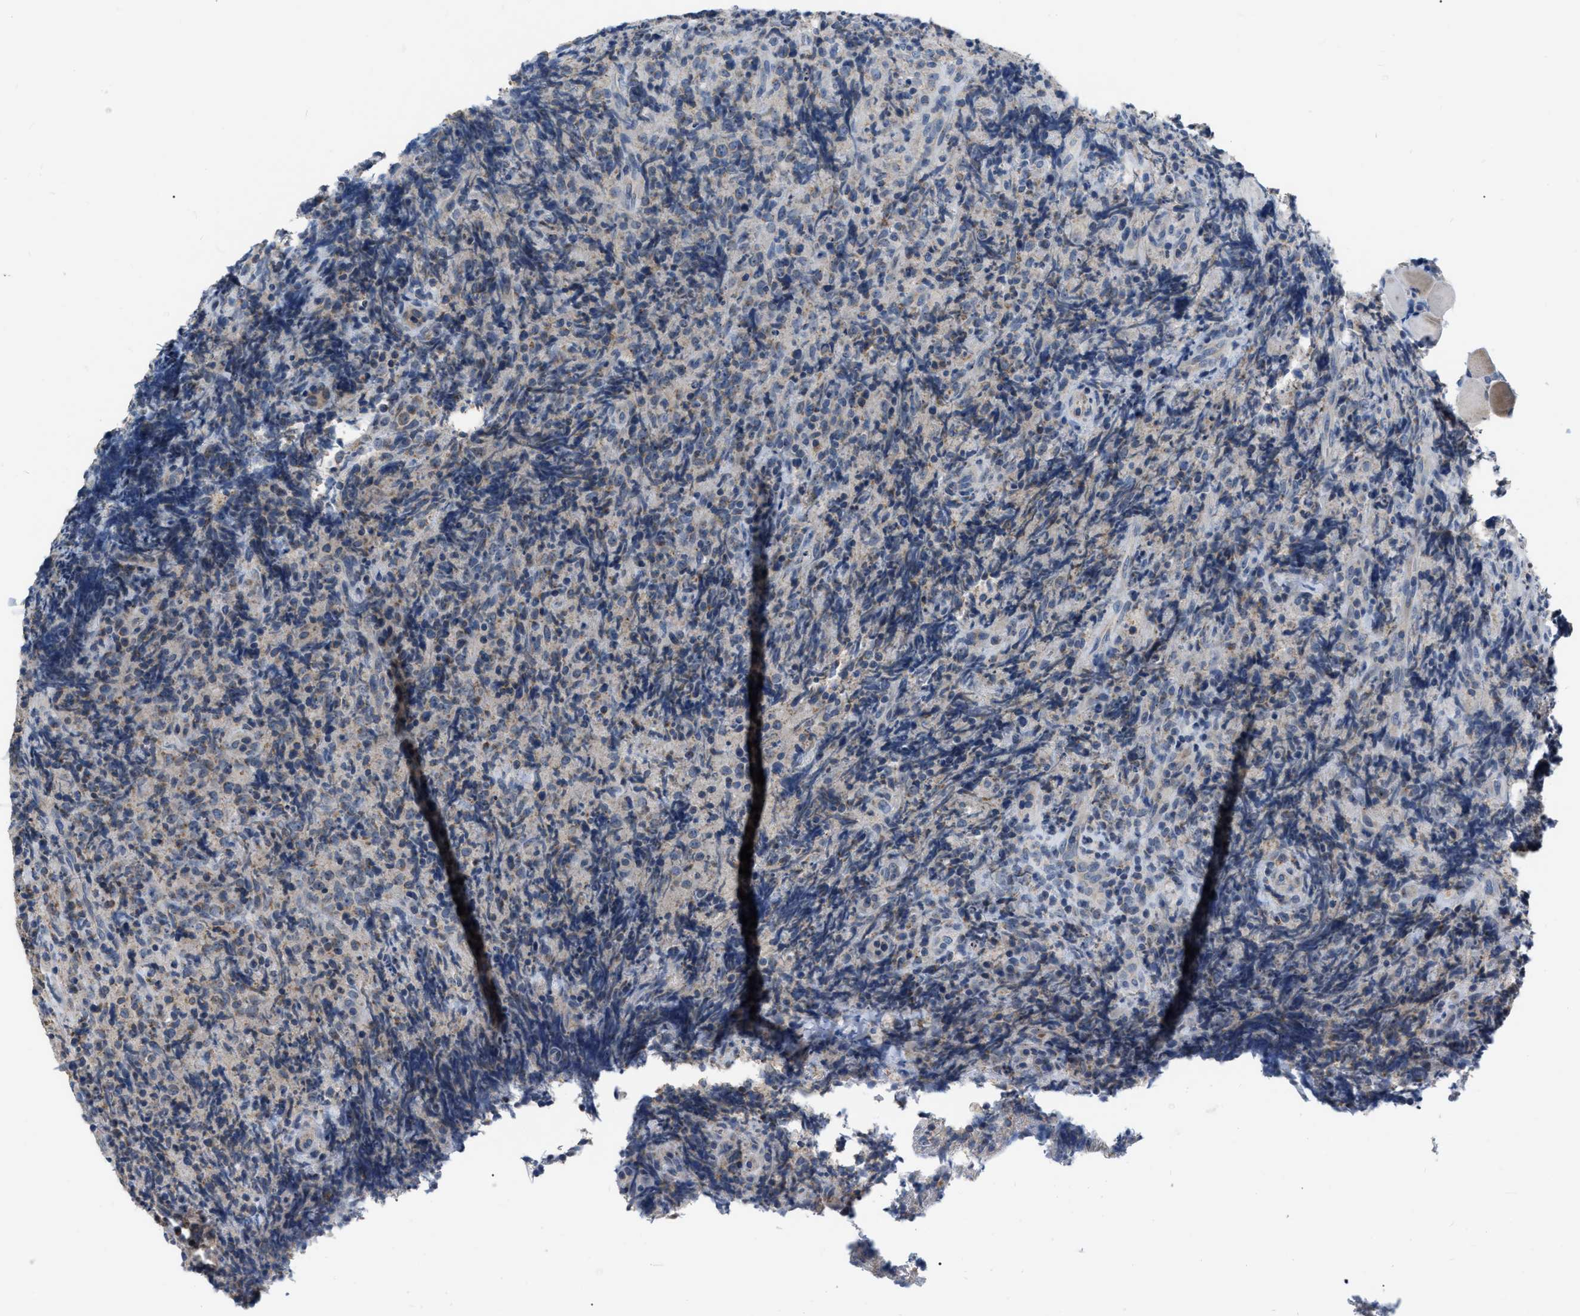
{"staining": {"intensity": "negative", "quantity": "none", "location": "none"}, "tissue": "lymphoma", "cell_type": "Tumor cells", "image_type": "cancer", "snomed": [{"axis": "morphology", "description": "Malignant lymphoma, non-Hodgkin's type, High grade"}, {"axis": "topography", "description": "Tonsil"}], "caption": "Malignant lymphoma, non-Hodgkin's type (high-grade) was stained to show a protein in brown. There is no significant expression in tumor cells.", "gene": "DDX56", "patient": {"sex": "female", "age": 36}}